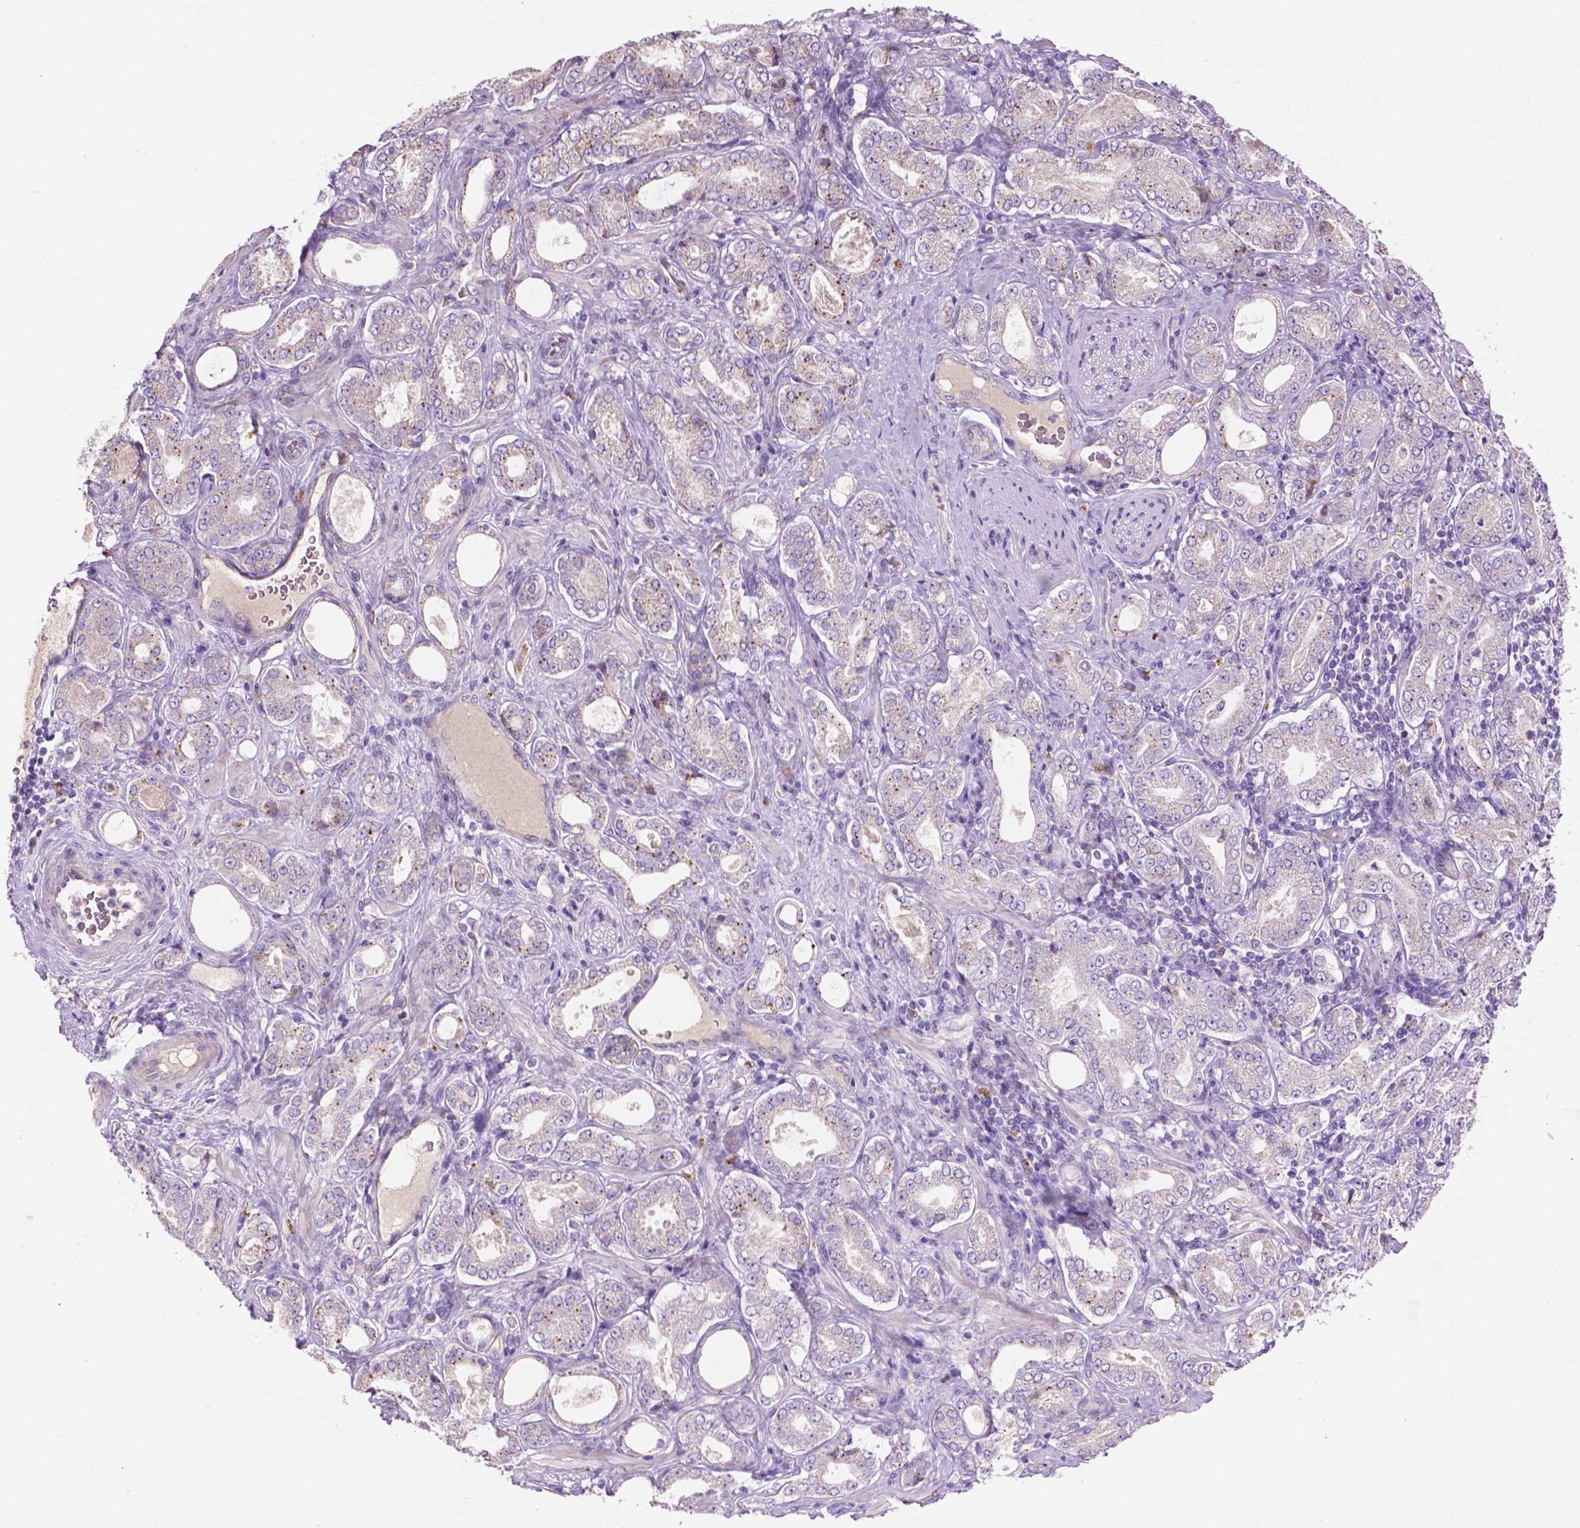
{"staining": {"intensity": "weak", "quantity": "25%-75%", "location": "cytoplasmic/membranous"}, "tissue": "prostate cancer", "cell_type": "Tumor cells", "image_type": "cancer", "snomed": [{"axis": "morphology", "description": "Adenocarcinoma, NOS"}, {"axis": "topography", "description": "Prostate"}], "caption": "Immunohistochemical staining of prostate adenocarcinoma reveals weak cytoplasmic/membranous protein staining in approximately 25%-75% of tumor cells.", "gene": "NOXO1", "patient": {"sex": "male", "age": 64}}